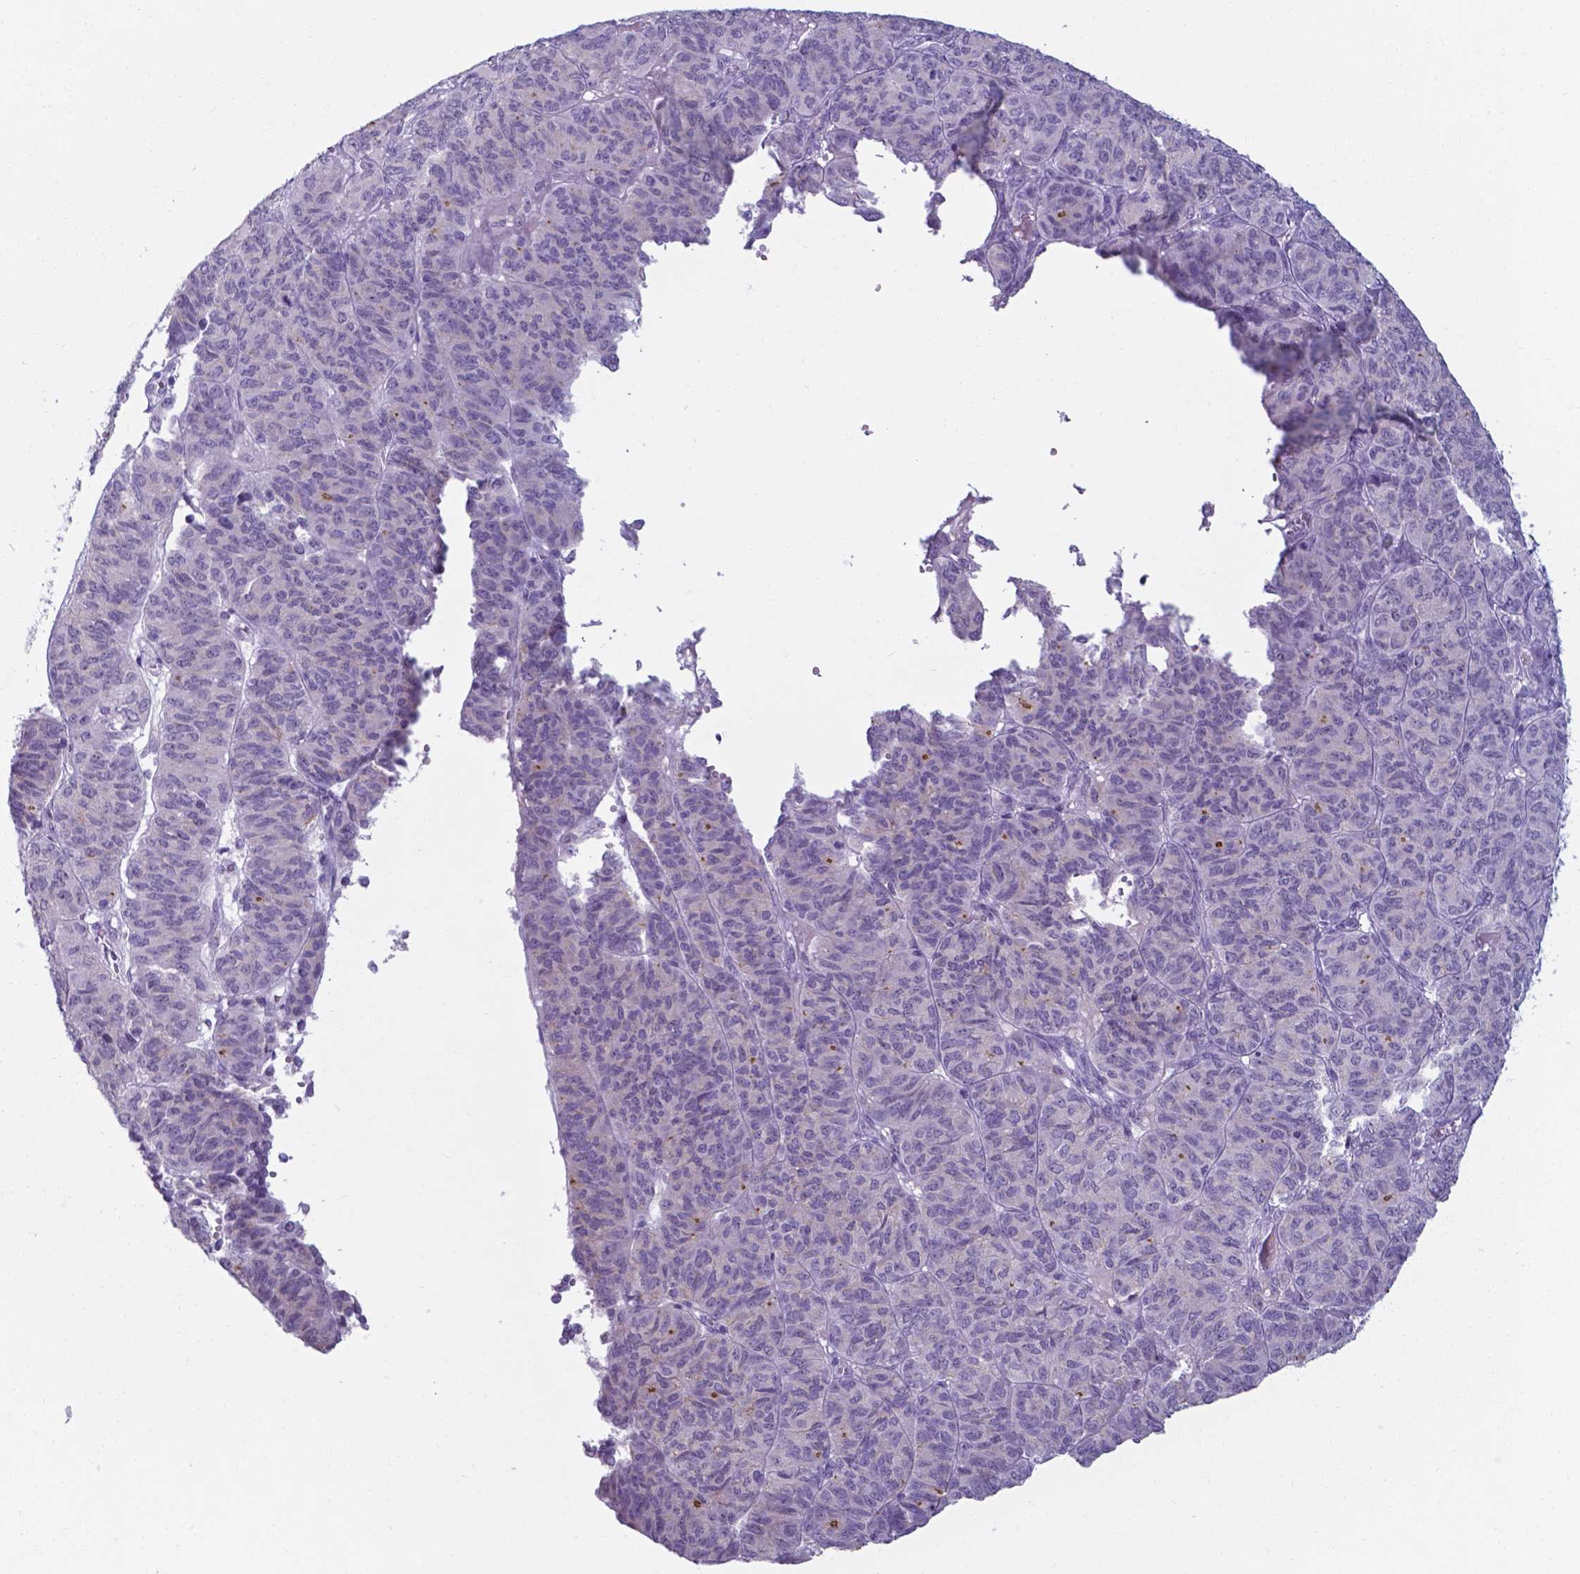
{"staining": {"intensity": "moderate", "quantity": "<25%", "location": "cytoplasmic/membranous"}, "tissue": "ovarian cancer", "cell_type": "Tumor cells", "image_type": "cancer", "snomed": [{"axis": "morphology", "description": "Carcinoma, endometroid"}, {"axis": "topography", "description": "Ovary"}], "caption": "A low amount of moderate cytoplasmic/membranous staining is seen in about <25% of tumor cells in ovarian cancer (endometroid carcinoma) tissue.", "gene": "AP5B1", "patient": {"sex": "female", "age": 80}}